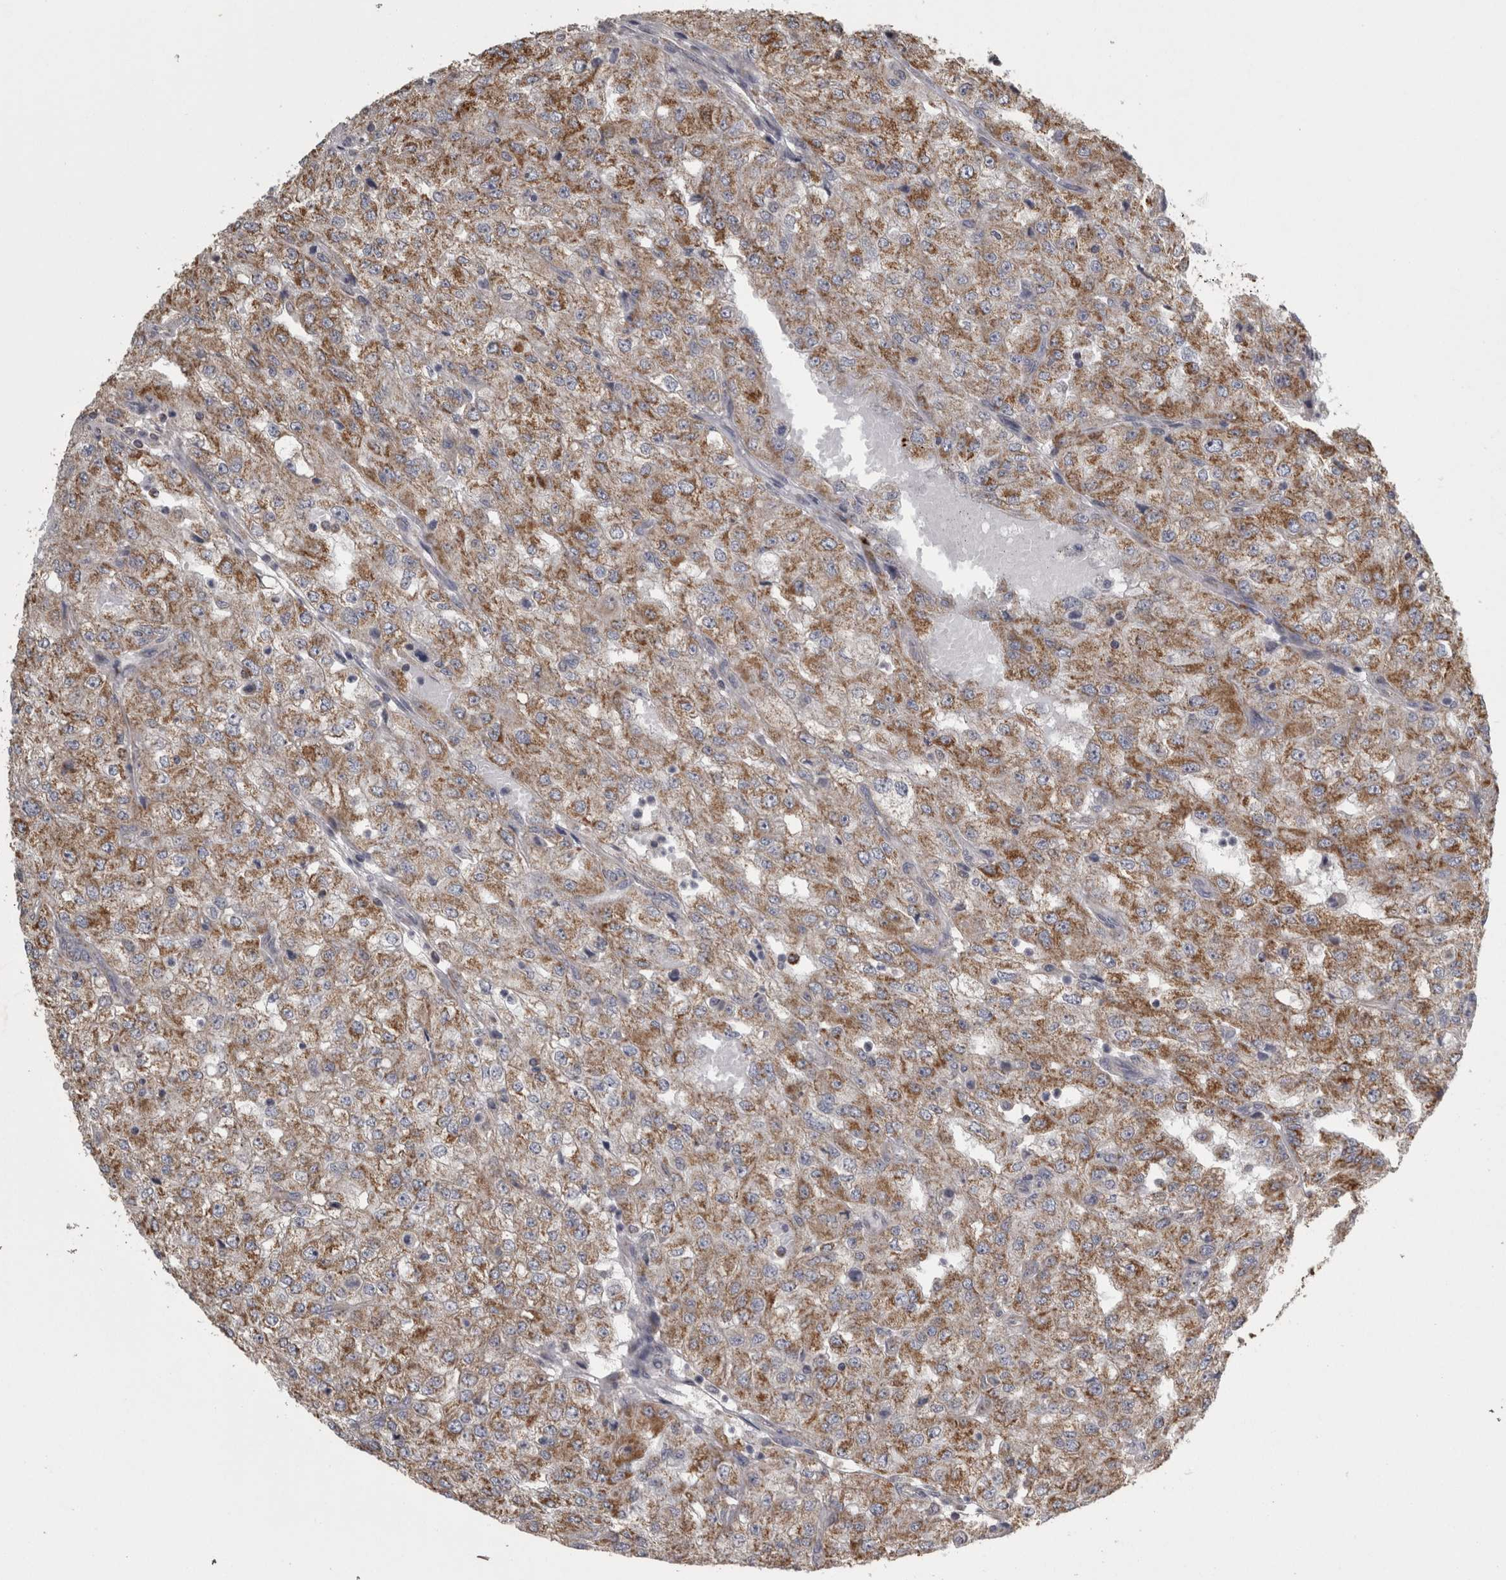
{"staining": {"intensity": "moderate", "quantity": ">75%", "location": "cytoplasmic/membranous"}, "tissue": "renal cancer", "cell_type": "Tumor cells", "image_type": "cancer", "snomed": [{"axis": "morphology", "description": "Adenocarcinoma, NOS"}, {"axis": "topography", "description": "Kidney"}], "caption": "Brown immunohistochemical staining in human renal cancer demonstrates moderate cytoplasmic/membranous positivity in approximately >75% of tumor cells.", "gene": "FRK", "patient": {"sex": "female", "age": 54}}